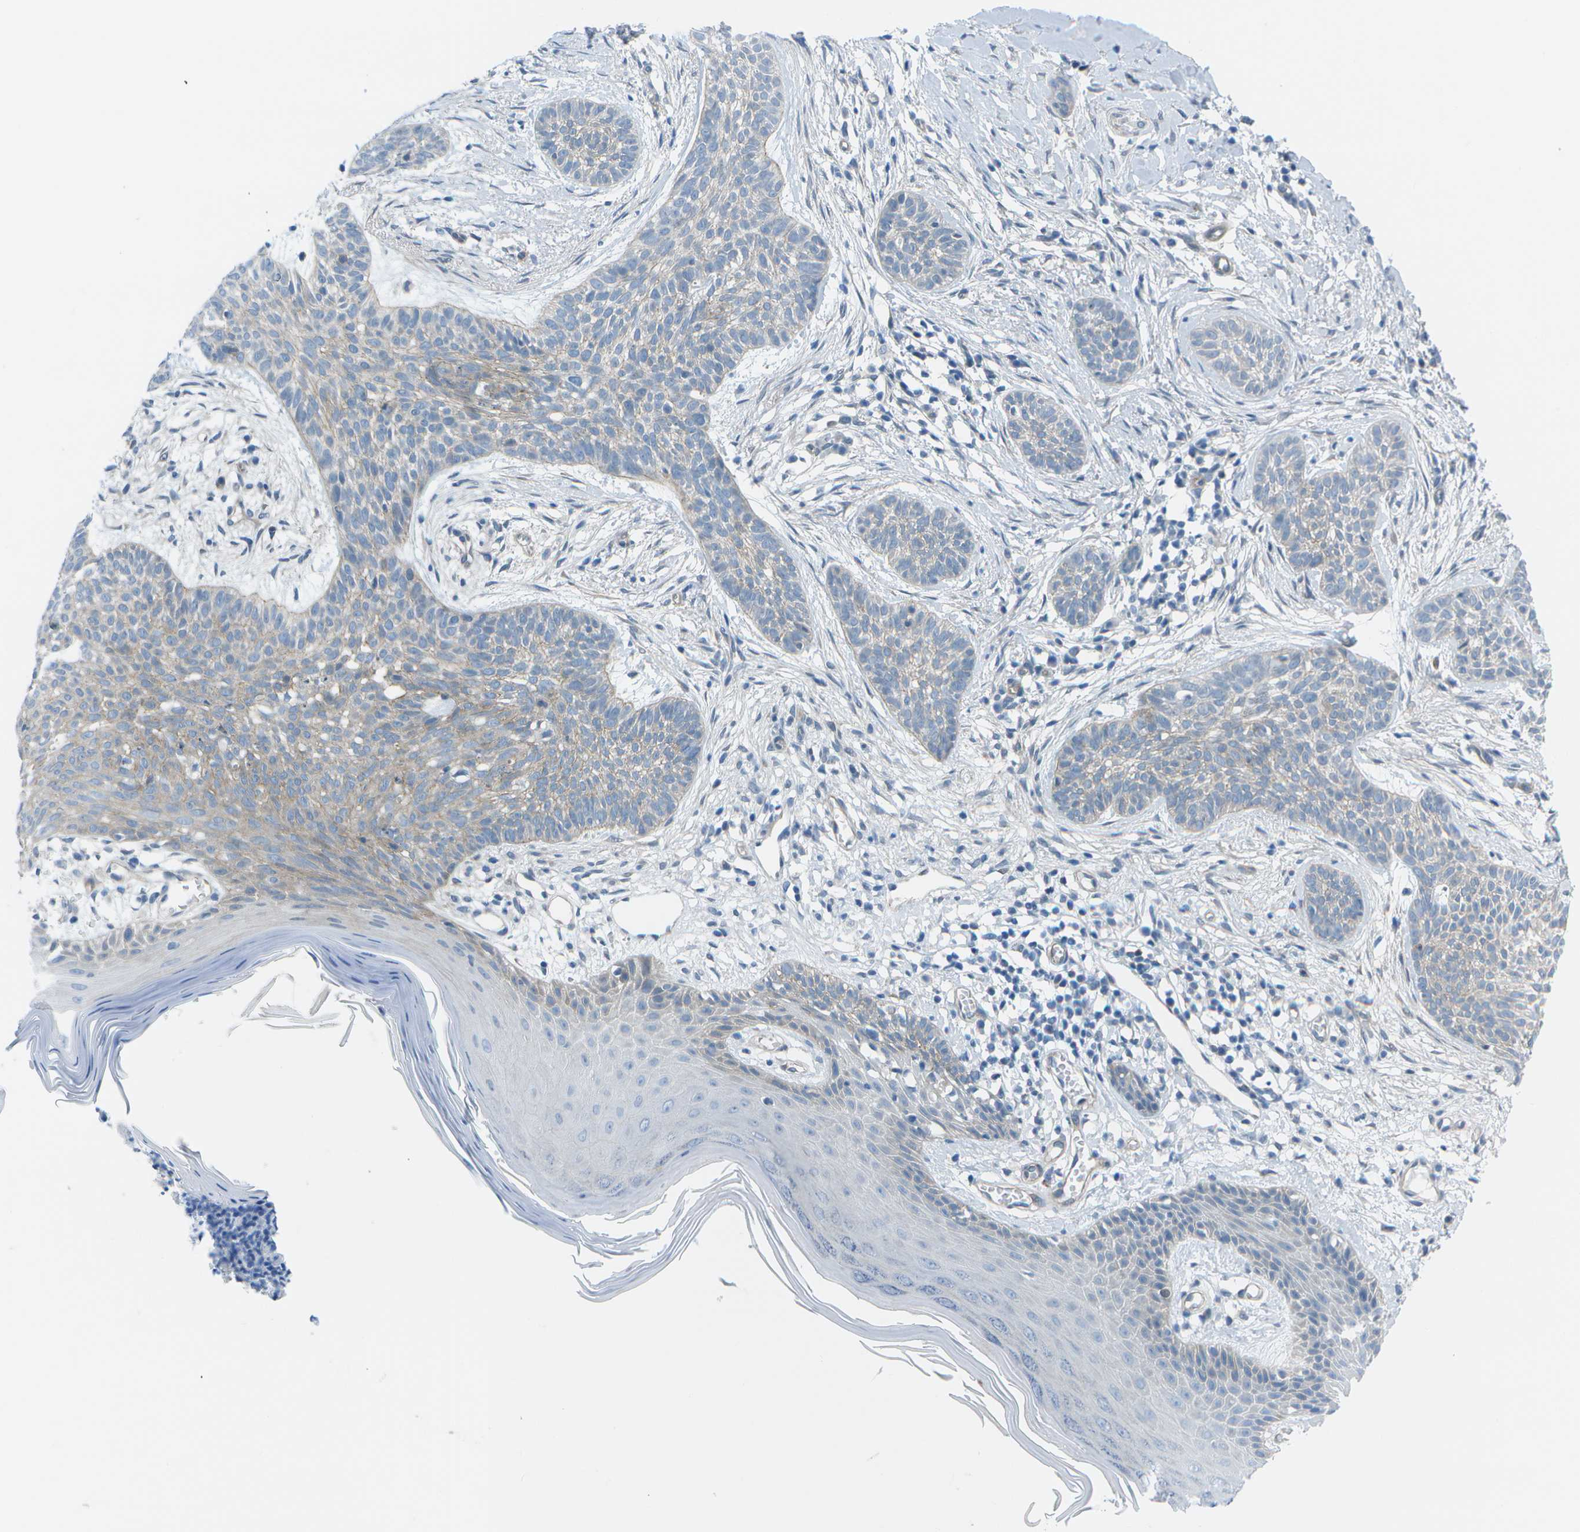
{"staining": {"intensity": "weak", "quantity": "25%-75%", "location": "cytoplasmic/membranous"}, "tissue": "skin cancer", "cell_type": "Tumor cells", "image_type": "cancer", "snomed": [{"axis": "morphology", "description": "Basal cell carcinoma"}, {"axis": "topography", "description": "Skin"}], "caption": "Immunohistochemistry (DAB) staining of human skin basal cell carcinoma shows weak cytoplasmic/membranous protein staining in approximately 25%-75% of tumor cells. Ihc stains the protein in brown and the nuclei are stained blue.", "gene": "SORBS3", "patient": {"sex": "female", "age": 59}}